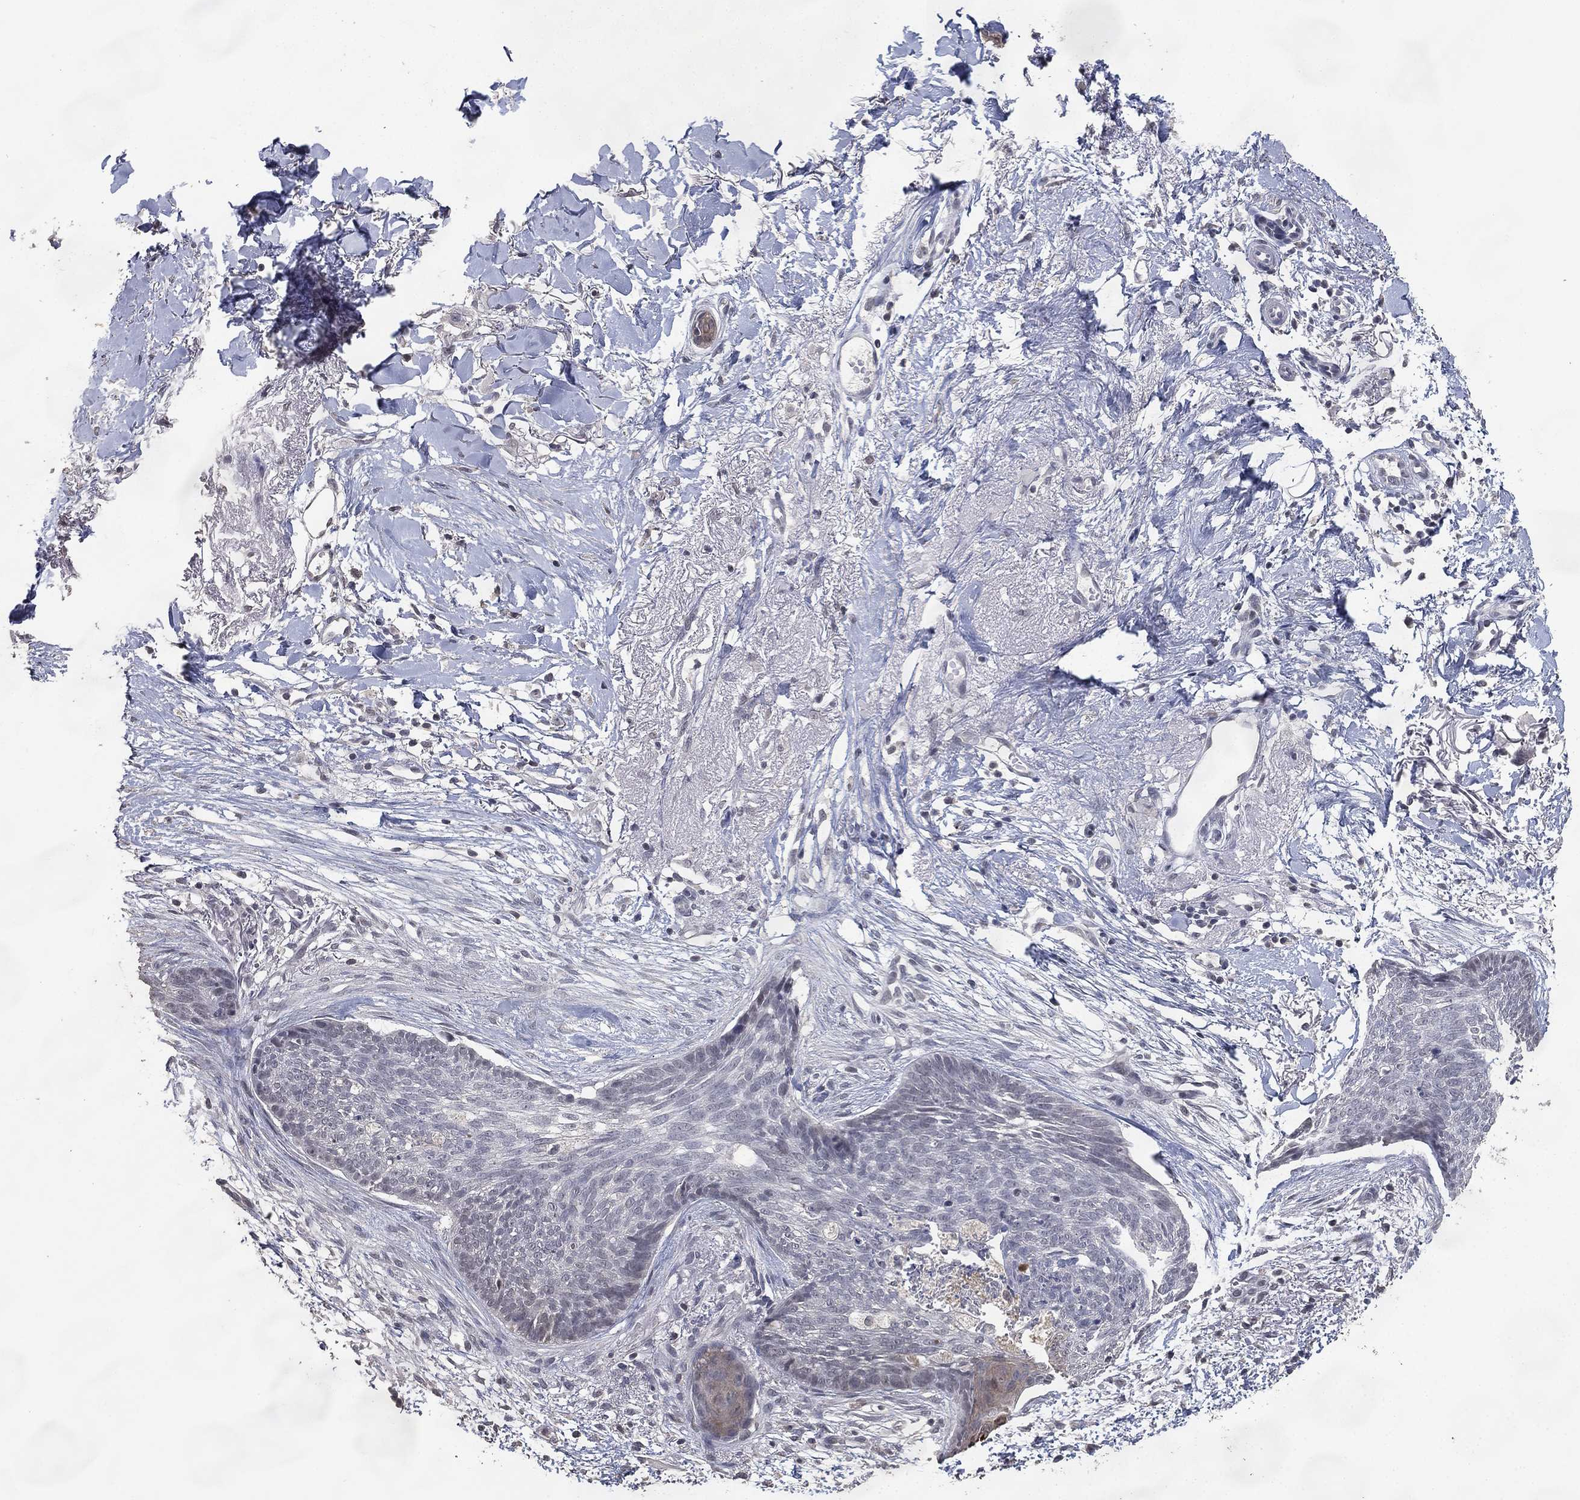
{"staining": {"intensity": "negative", "quantity": "none", "location": "none"}, "tissue": "skin cancer", "cell_type": "Tumor cells", "image_type": "cancer", "snomed": [{"axis": "morphology", "description": "Normal tissue, NOS"}, {"axis": "morphology", "description": "Basal cell carcinoma"}, {"axis": "topography", "description": "Skin"}], "caption": "The image exhibits no staining of tumor cells in basal cell carcinoma (skin).", "gene": "DSG1", "patient": {"sex": "male", "age": 84}}